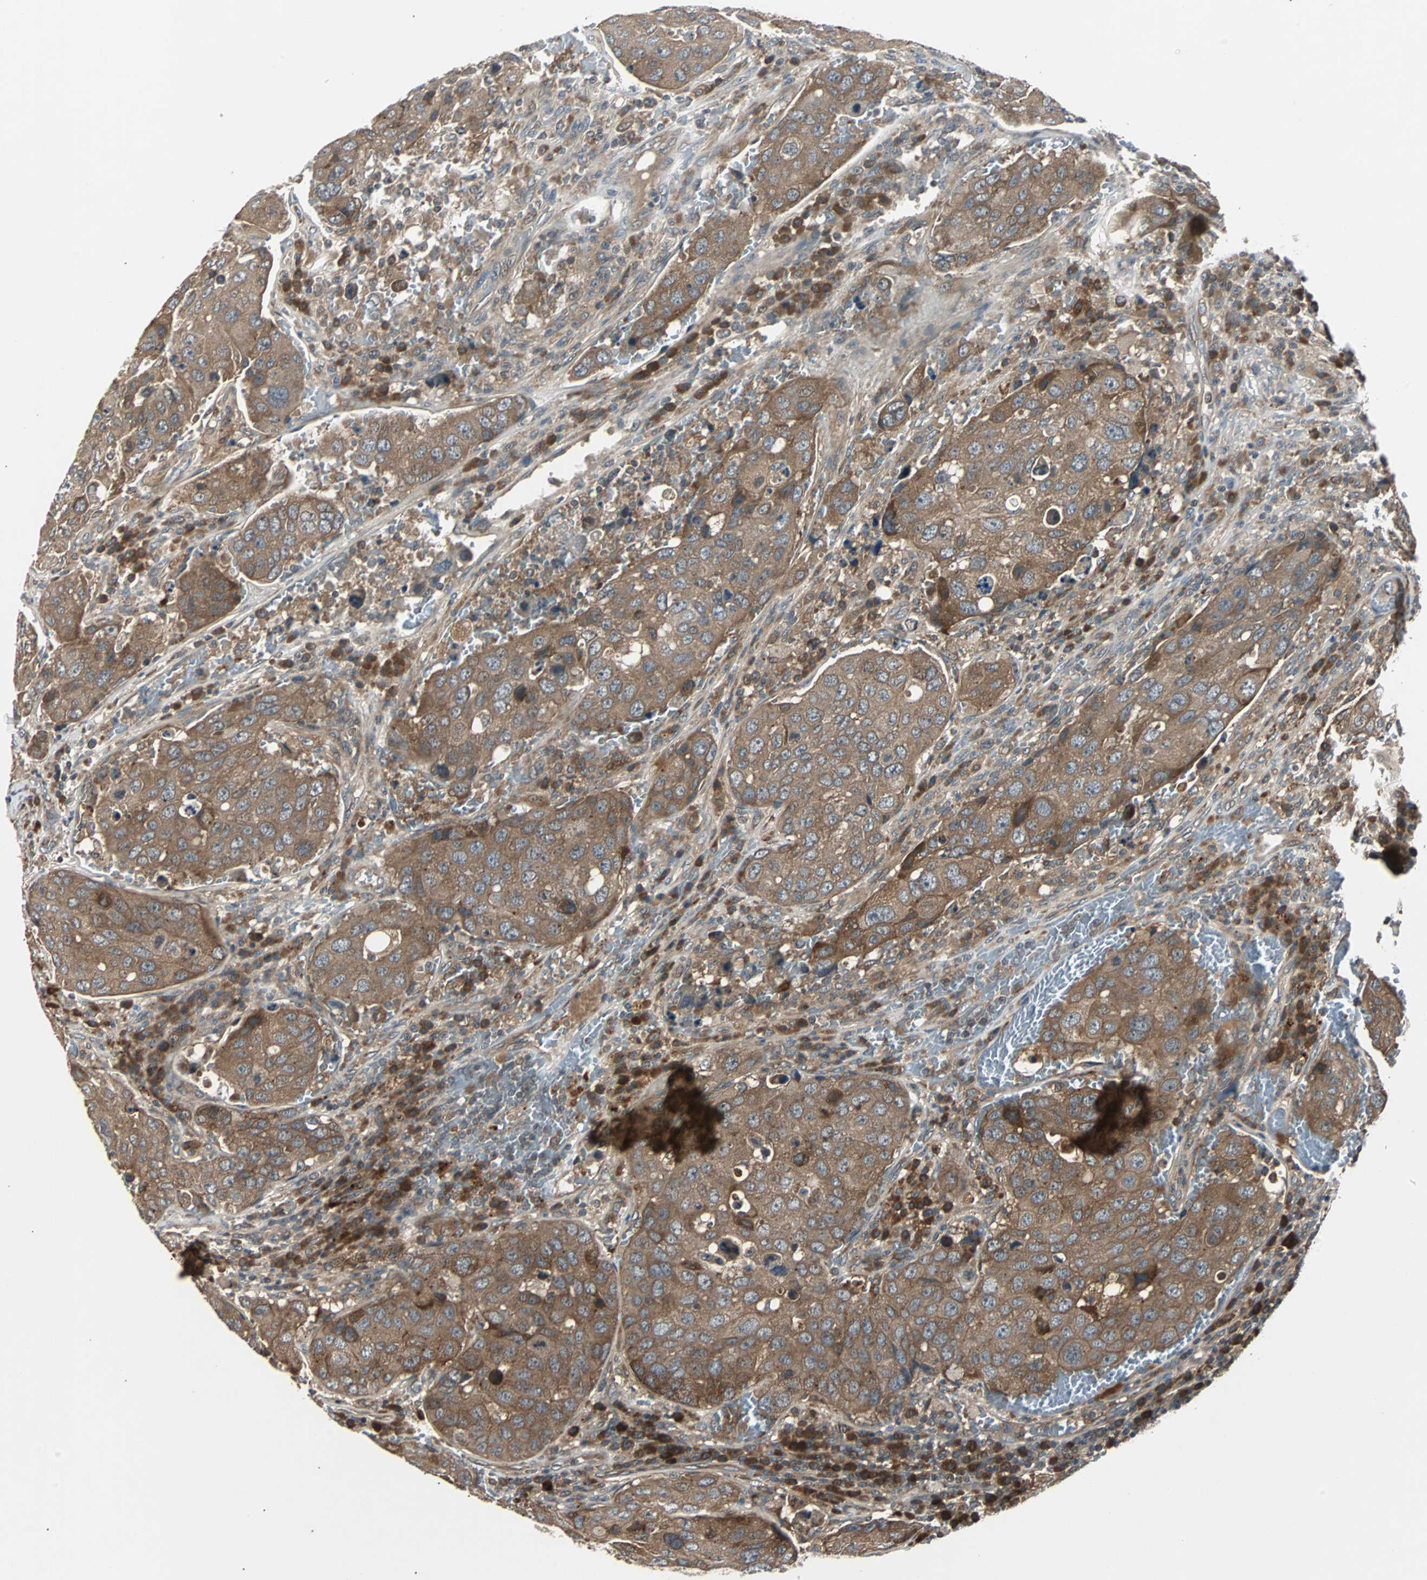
{"staining": {"intensity": "moderate", "quantity": ">75%", "location": "cytoplasmic/membranous"}, "tissue": "urothelial cancer", "cell_type": "Tumor cells", "image_type": "cancer", "snomed": [{"axis": "morphology", "description": "Urothelial carcinoma, High grade"}, {"axis": "topography", "description": "Lymph node"}, {"axis": "topography", "description": "Urinary bladder"}], "caption": "IHC of human urothelial cancer reveals medium levels of moderate cytoplasmic/membranous staining in about >75% of tumor cells. Nuclei are stained in blue.", "gene": "ARF1", "patient": {"sex": "male", "age": 51}}